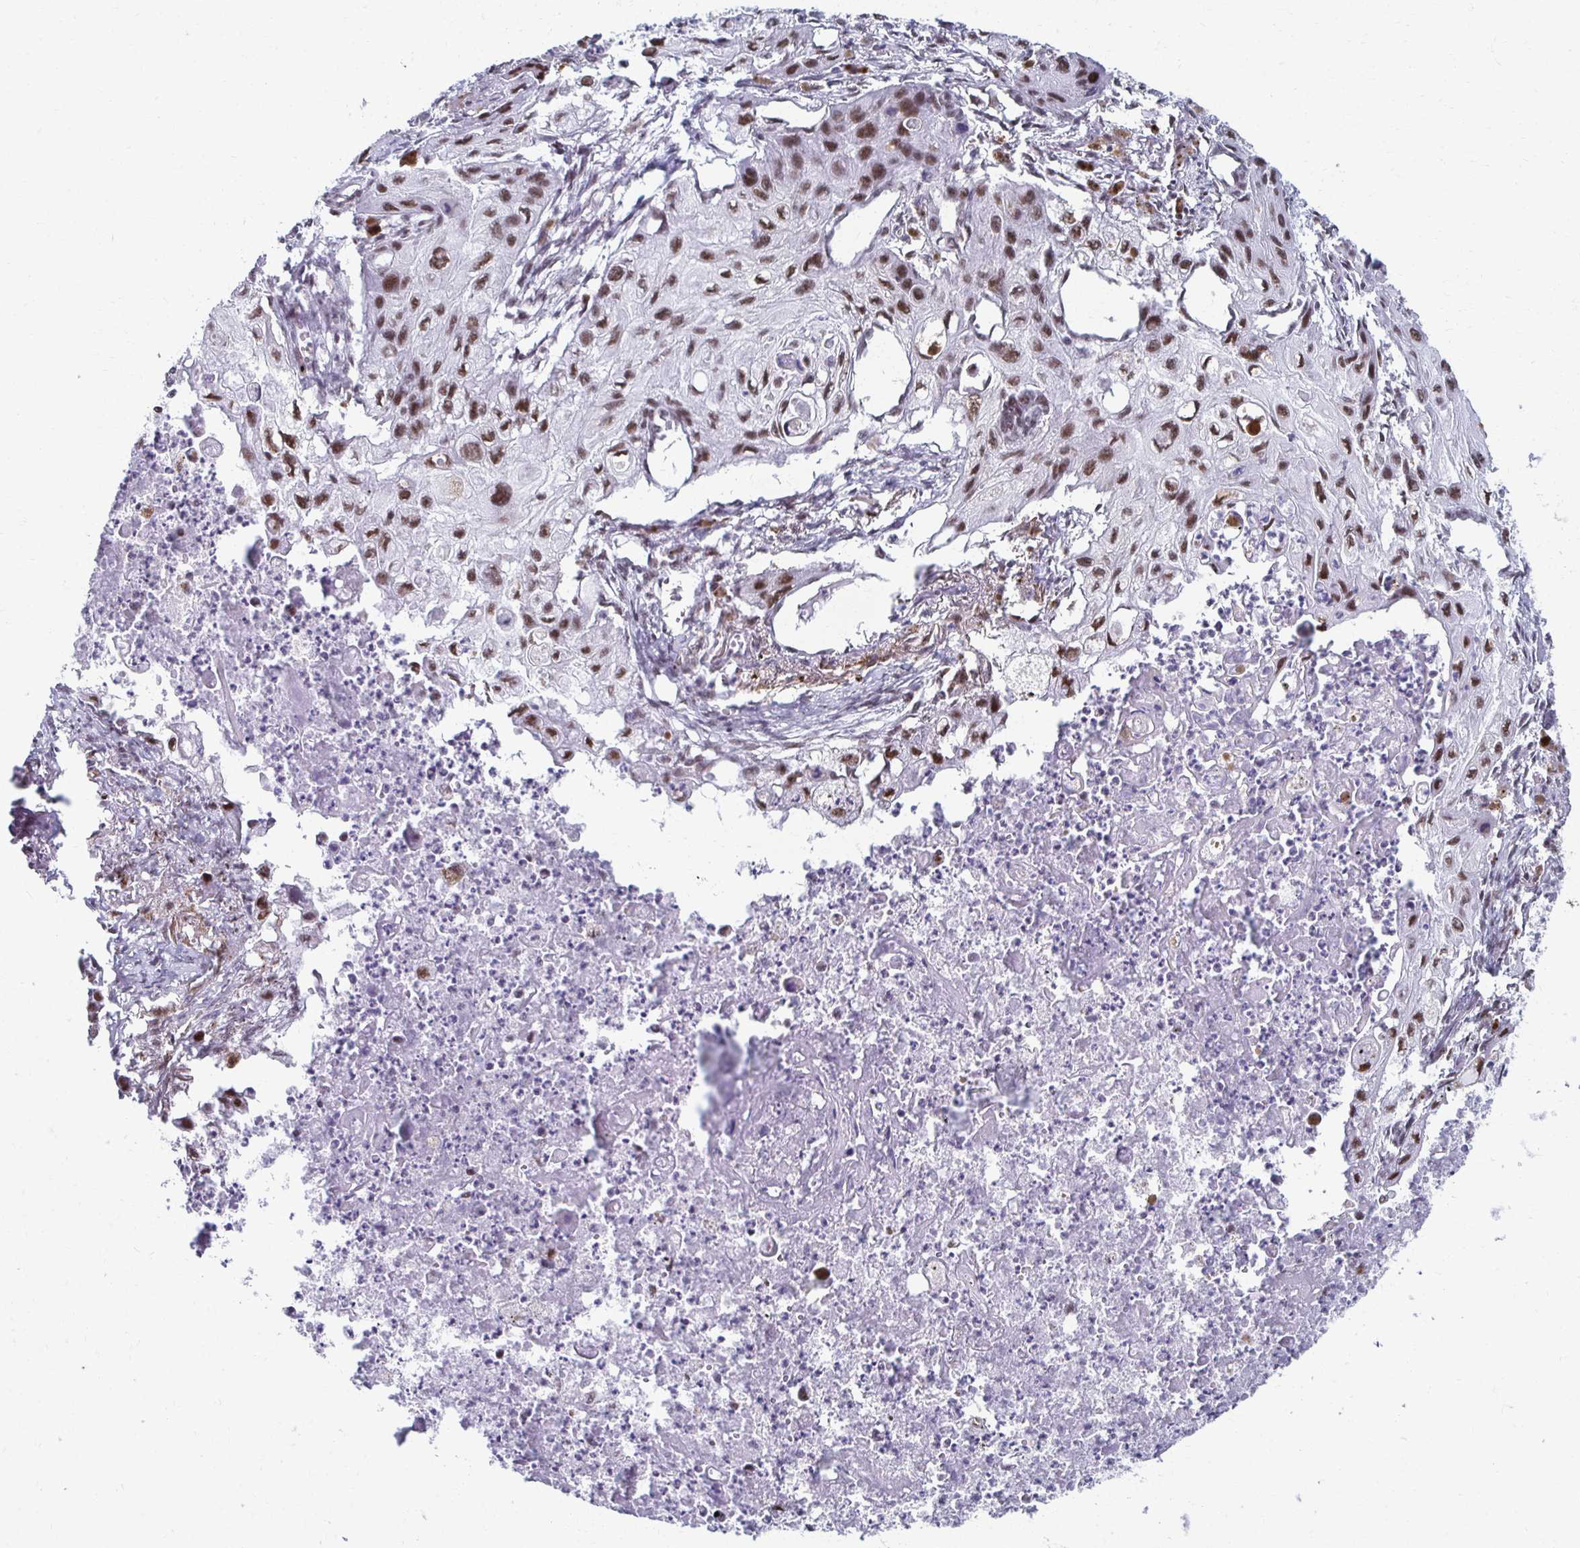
{"staining": {"intensity": "moderate", "quantity": ">75%", "location": "nuclear"}, "tissue": "lung cancer", "cell_type": "Tumor cells", "image_type": "cancer", "snomed": [{"axis": "morphology", "description": "Squamous cell carcinoma, NOS"}, {"axis": "topography", "description": "Lung"}], "caption": "Immunohistochemistry (IHC) of lung squamous cell carcinoma reveals medium levels of moderate nuclear positivity in about >75% of tumor cells.", "gene": "IRF7", "patient": {"sex": "male", "age": 71}}